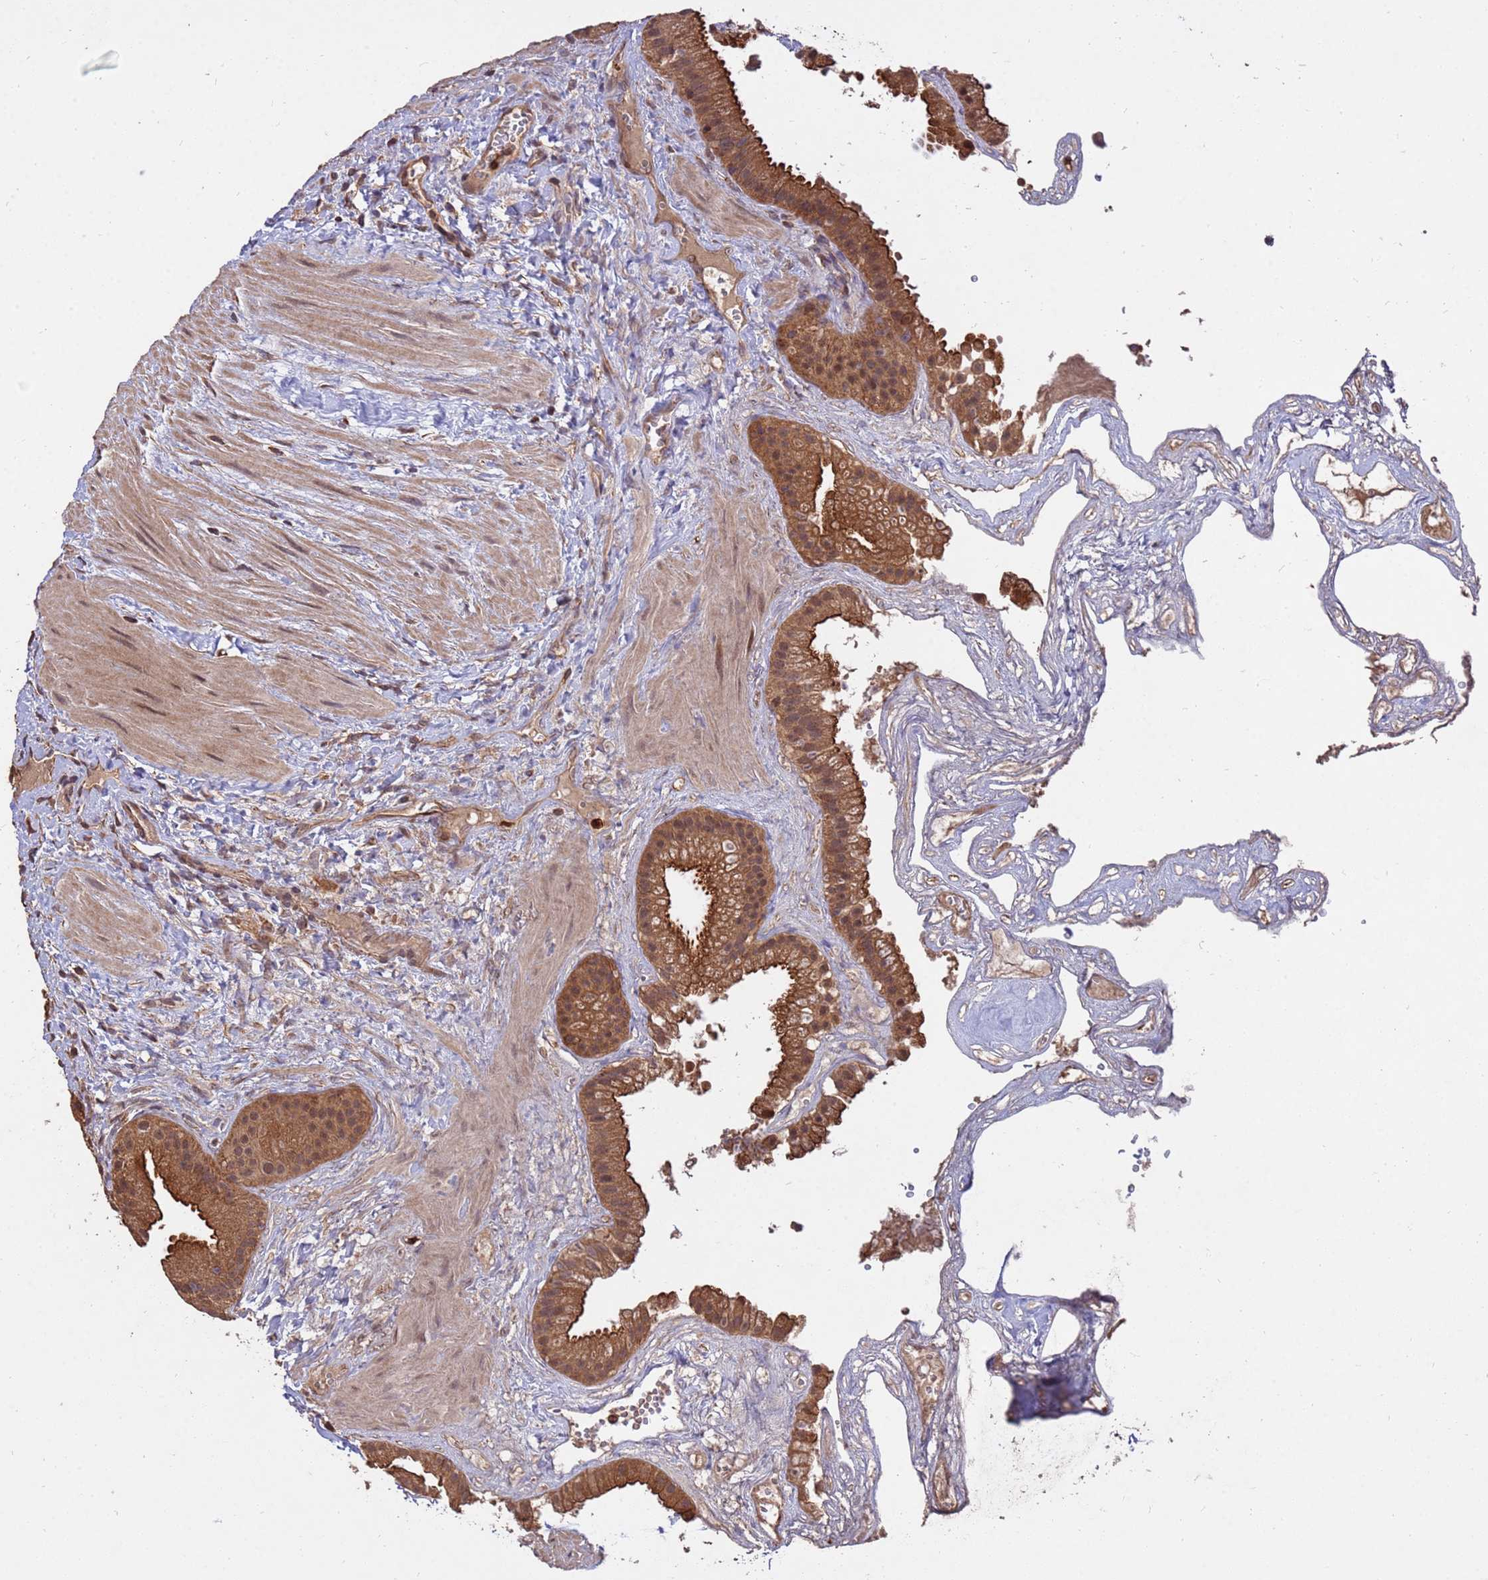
{"staining": {"intensity": "strong", "quantity": ">75%", "location": "cytoplasmic/membranous,nuclear"}, "tissue": "gallbladder", "cell_type": "Glandular cells", "image_type": "normal", "snomed": [{"axis": "morphology", "description": "Normal tissue, NOS"}, {"axis": "topography", "description": "Gallbladder"}], "caption": "Immunohistochemical staining of normal gallbladder displays high levels of strong cytoplasmic/membranous,nuclear positivity in about >75% of glandular cells. (brown staining indicates protein expression, while blue staining denotes nuclei).", "gene": "ZNF619", "patient": {"sex": "male", "age": 55}}